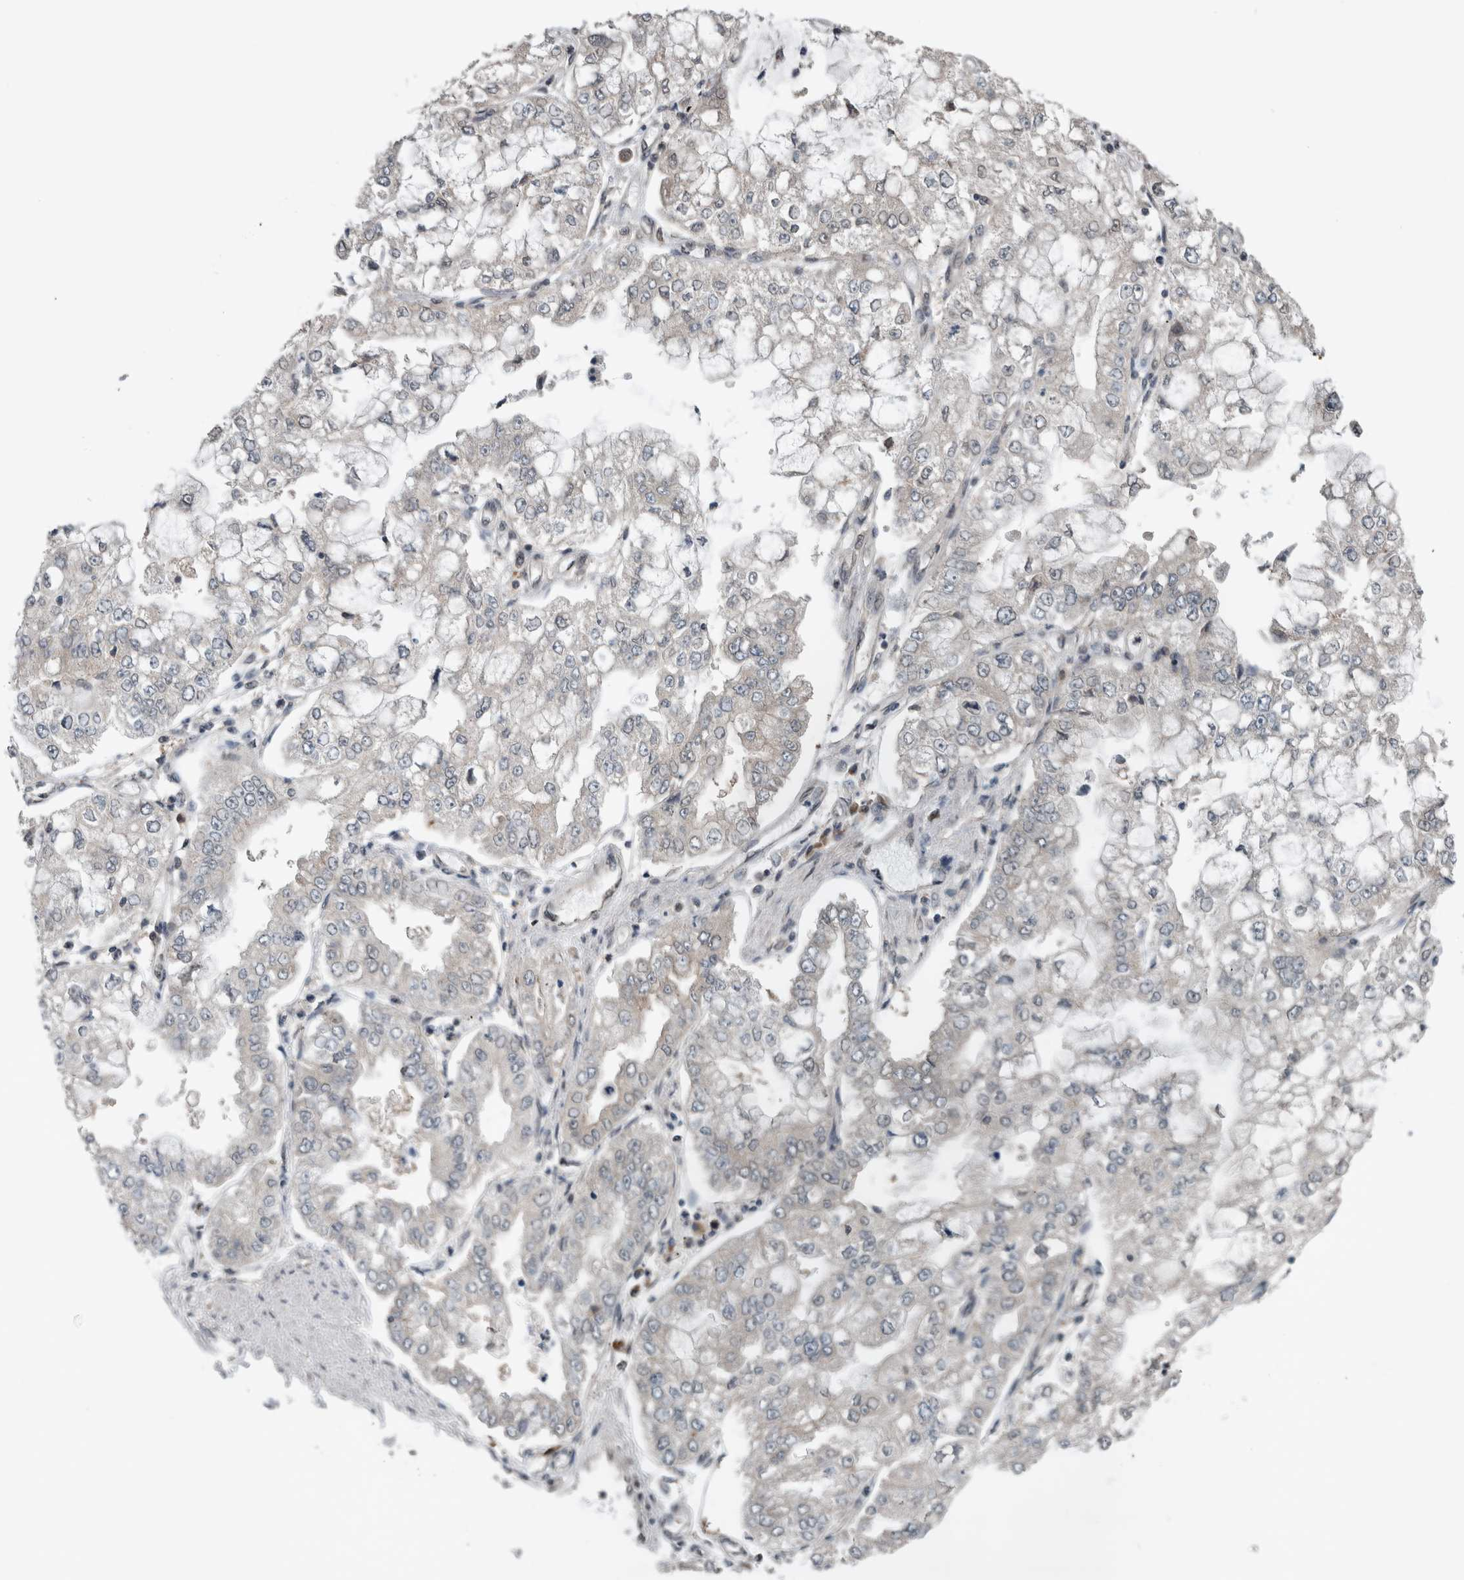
{"staining": {"intensity": "negative", "quantity": "none", "location": "none"}, "tissue": "stomach cancer", "cell_type": "Tumor cells", "image_type": "cancer", "snomed": [{"axis": "morphology", "description": "Adenocarcinoma, NOS"}, {"axis": "topography", "description": "Stomach"}], "caption": "Immunohistochemistry (IHC) of stomach cancer exhibits no positivity in tumor cells.", "gene": "SPAG7", "patient": {"sex": "male", "age": 76}}